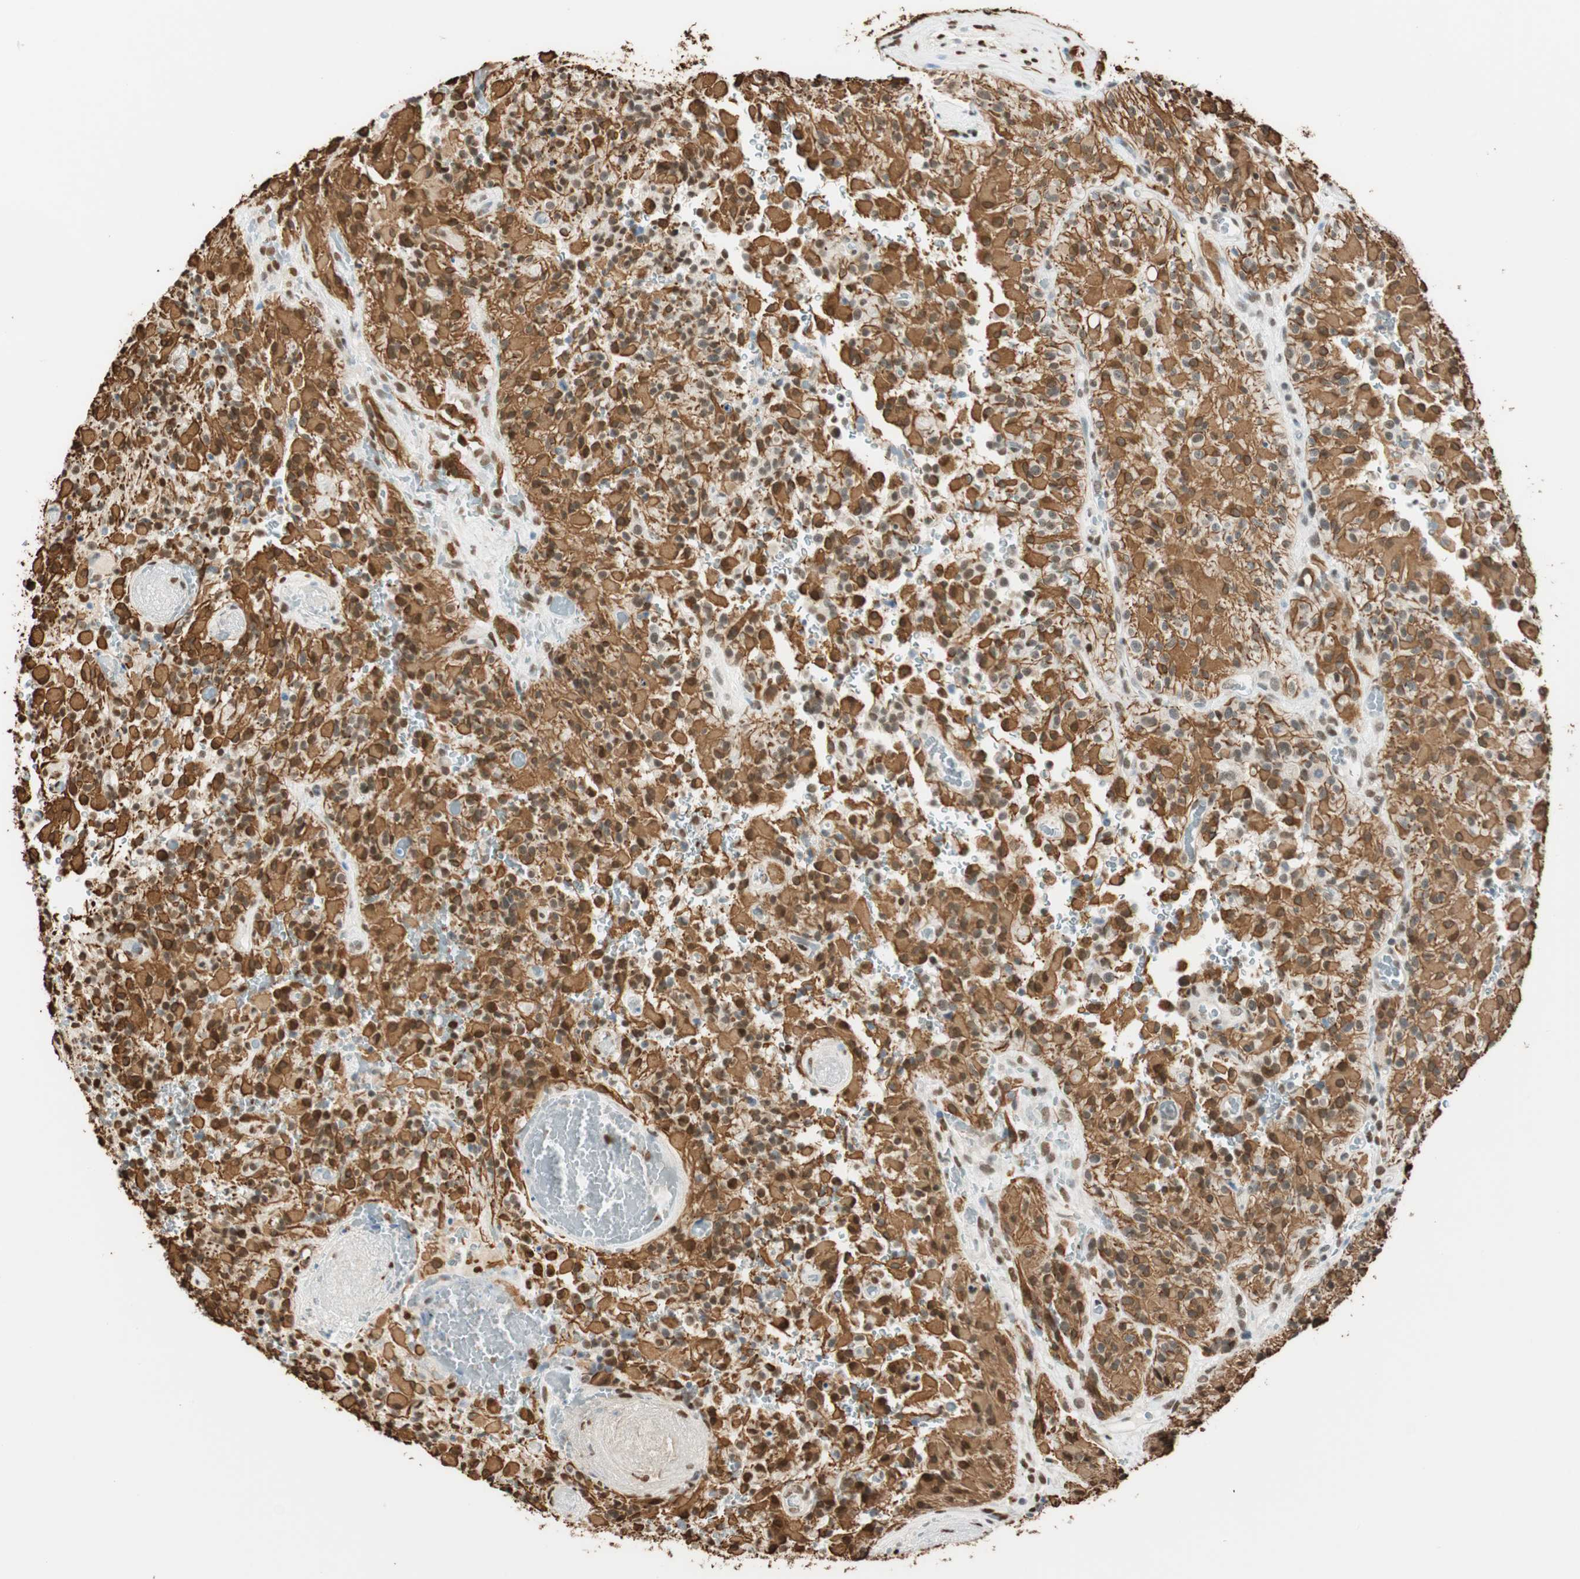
{"staining": {"intensity": "strong", "quantity": ">75%", "location": "cytoplasmic/membranous,nuclear"}, "tissue": "glioma", "cell_type": "Tumor cells", "image_type": "cancer", "snomed": [{"axis": "morphology", "description": "Glioma, malignant, High grade"}, {"axis": "topography", "description": "Brain"}], "caption": "High-magnification brightfield microscopy of glioma stained with DAB (3,3'-diaminobenzidine) (brown) and counterstained with hematoxylin (blue). tumor cells exhibit strong cytoplasmic/membranous and nuclear expression is seen in about>75% of cells.", "gene": "FANCG", "patient": {"sex": "female", "age": 59}}